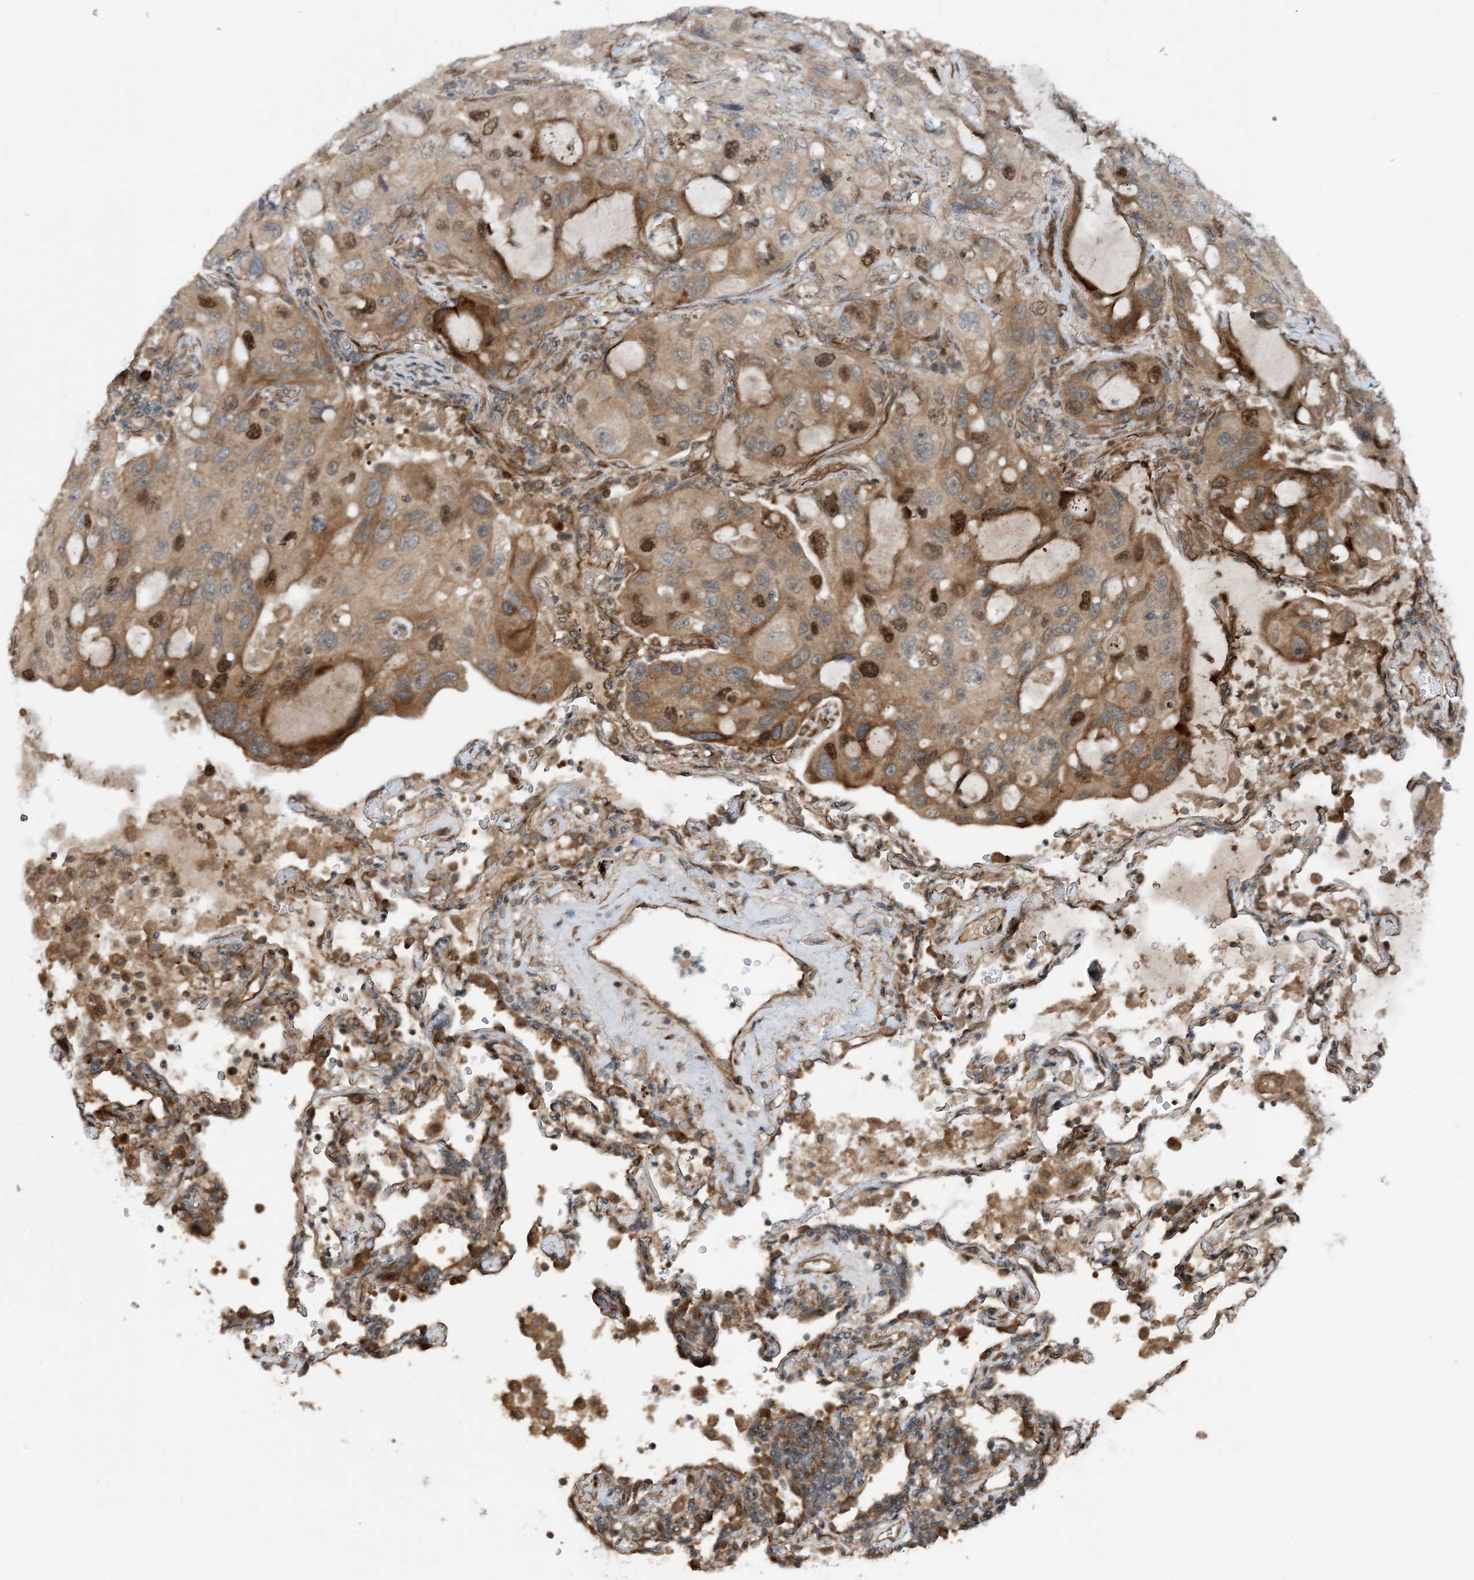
{"staining": {"intensity": "moderate", "quantity": ">75%", "location": "cytoplasmic/membranous,nuclear"}, "tissue": "lung cancer", "cell_type": "Tumor cells", "image_type": "cancer", "snomed": [{"axis": "morphology", "description": "Squamous cell carcinoma, NOS"}, {"axis": "topography", "description": "Lung"}], "caption": "This is an image of IHC staining of lung cancer, which shows moderate expression in the cytoplasmic/membranous and nuclear of tumor cells.", "gene": "HEMK1", "patient": {"sex": "female", "age": 73}}